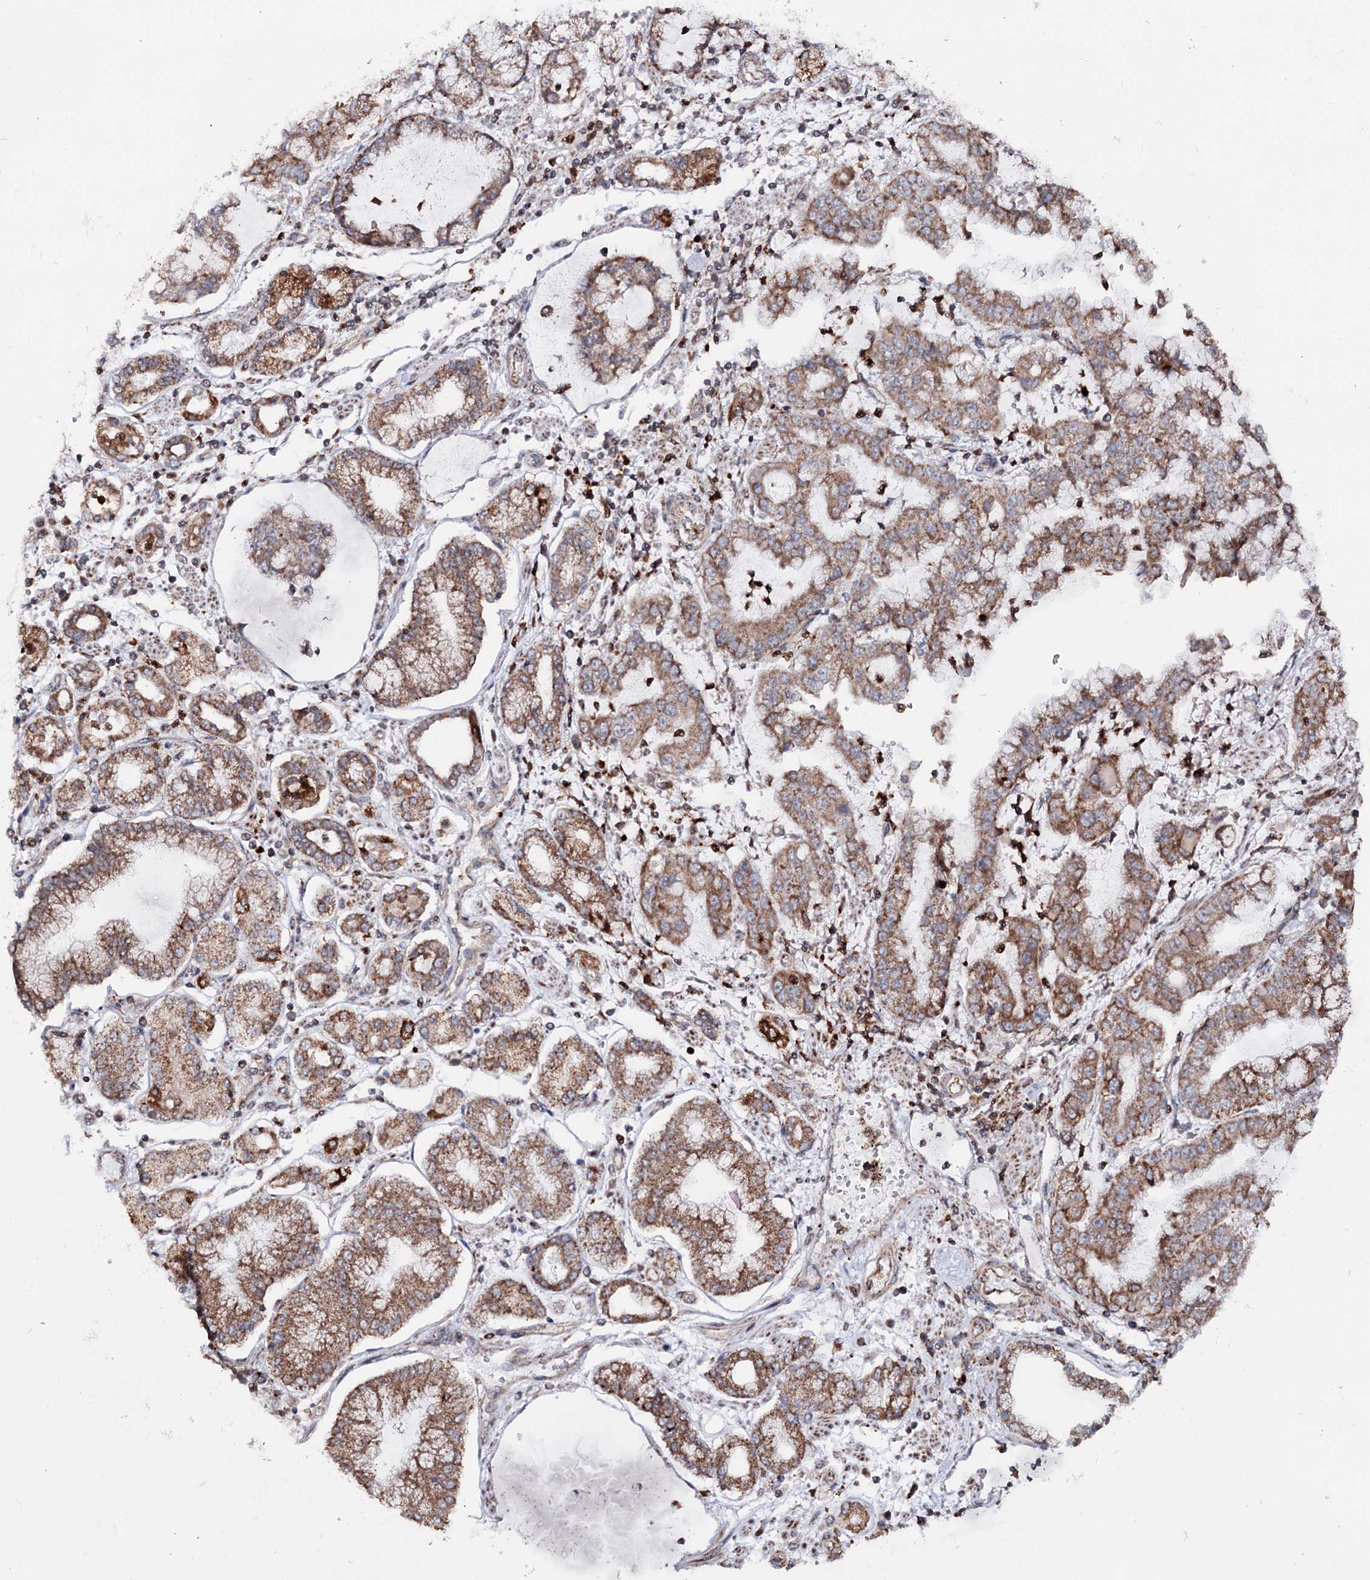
{"staining": {"intensity": "moderate", "quantity": ">75%", "location": "cytoplasmic/membranous"}, "tissue": "stomach cancer", "cell_type": "Tumor cells", "image_type": "cancer", "snomed": [{"axis": "morphology", "description": "Adenocarcinoma, NOS"}, {"axis": "topography", "description": "Stomach"}], "caption": "IHC (DAB) staining of human stomach adenocarcinoma shows moderate cytoplasmic/membranous protein staining in about >75% of tumor cells. (brown staining indicates protein expression, while blue staining denotes nuclei).", "gene": "FGFR1OP2", "patient": {"sex": "male", "age": 76}}